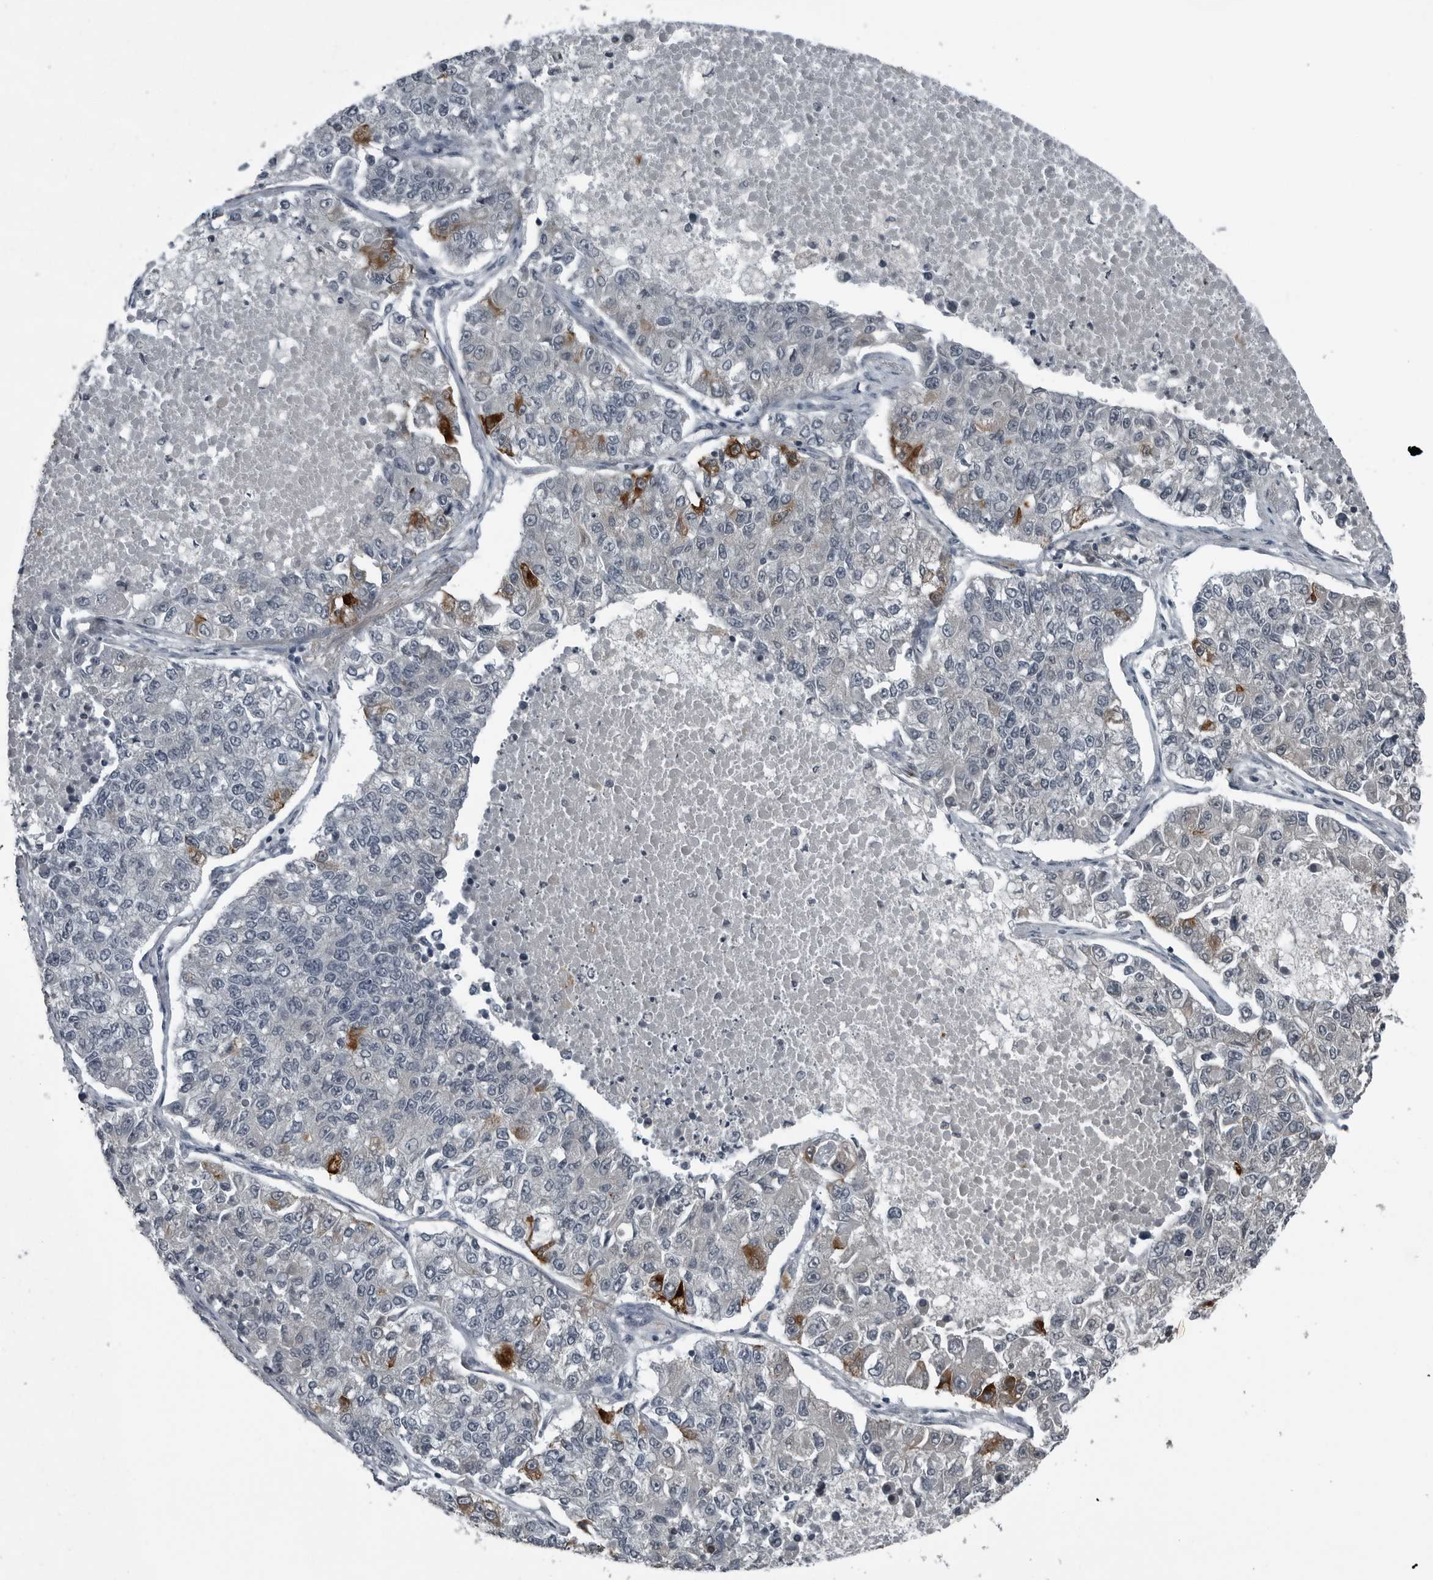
{"staining": {"intensity": "strong", "quantity": "<25%", "location": "cytoplasmic/membranous"}, "tissue": "lung cancer", "cell_type": "Tumor cells", "image_type": "cancer", "snomed": [{"axis": "morphology", "description": "Adenocarcinoma, NOS"}, {"axis": "topography", "description": "Lung"}], "caption": "Lung cancer tissue reveals strong cytoplasmic/membranous expression in approximately <25% of tumor cells", "gene": "GAK", "patient": {"sex": "male", "age": 49}}